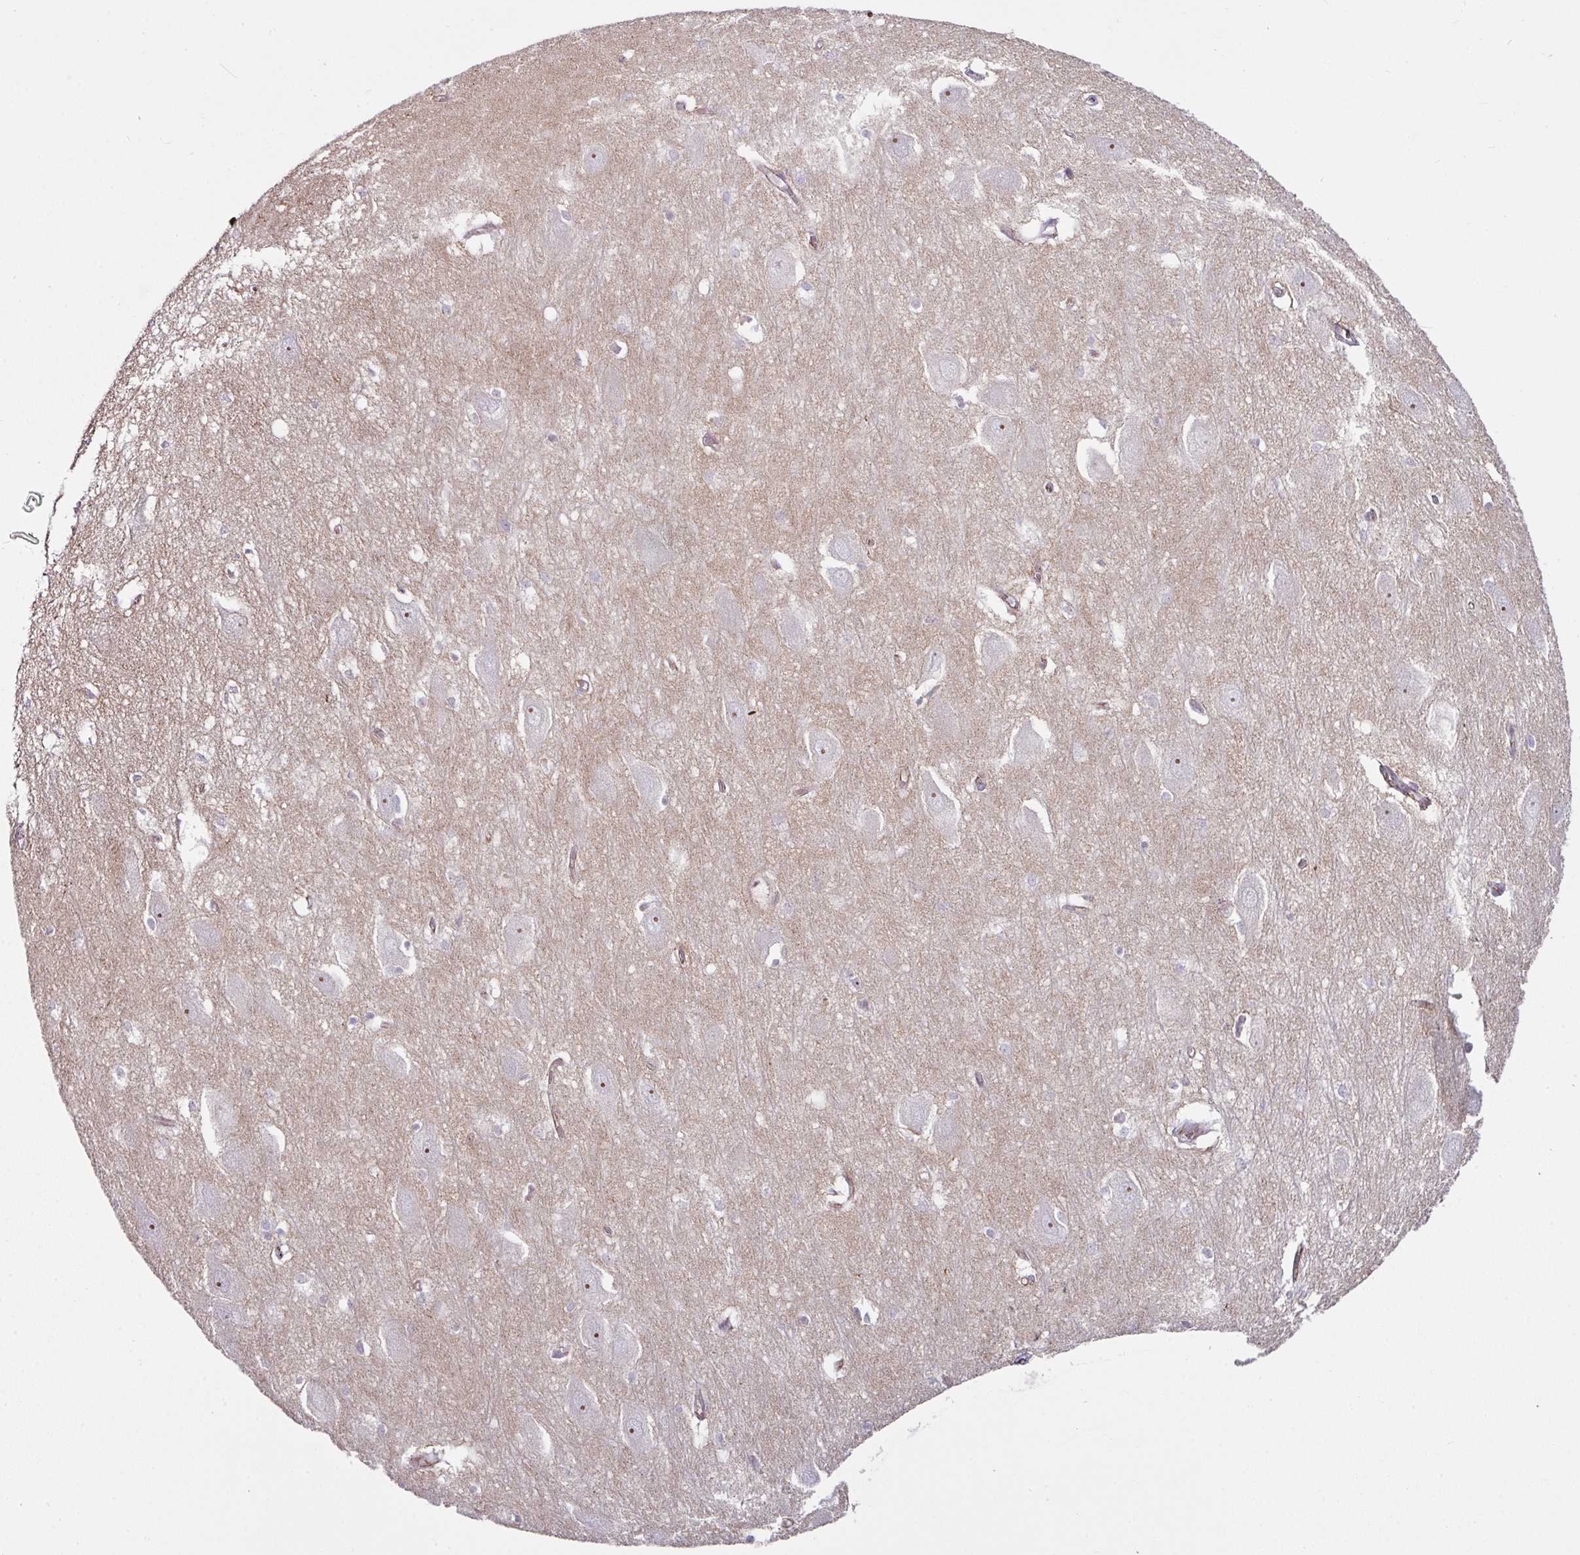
{"staining": {"intensity": "negative", "quantity": "none", "location": "none"}, "tissue": "hippocampus", "cell_type": "Glial cells", "image_type": "normal", "snomed": [{"axis": "morphology", "description": "Normal tissue, NOS"}, {"axis": "topography", "description": "Hippocampus"}], "caption": "Immunohistochemistry (IHC) histopathology image of benign human hippocampus stained for a protein (brown), which displays no positivity in glial cells.", "gene": "JUP", "patient": {"sex": "female", "age": 64}}